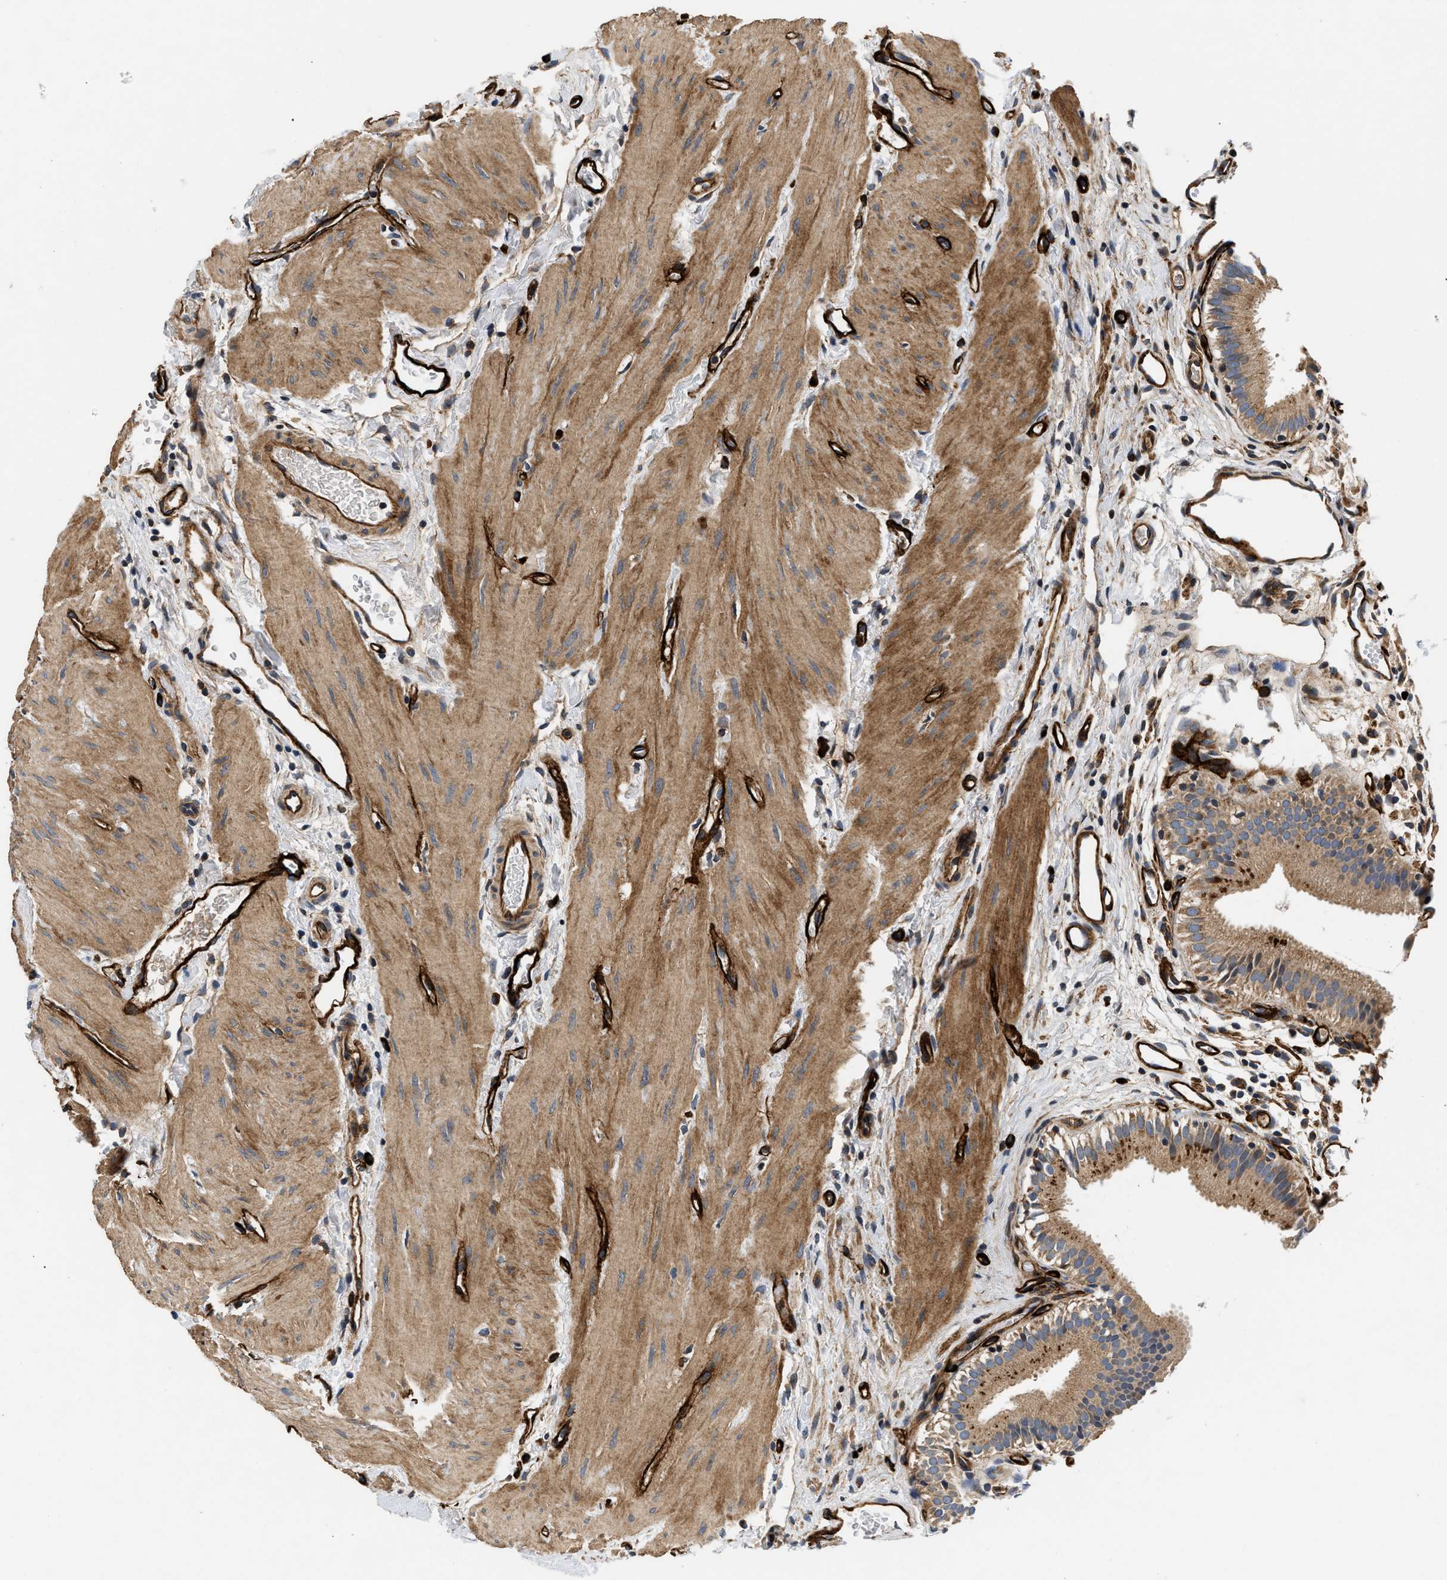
{"staining": {"intensity": "strong", "quantity": ">75%", "location": "cytoplasmic/membranous"}, "tissue": "gallbladder", "cell_type": "Glandular cells", "image_type": "normal", "snomed": [{"axis": "morphology", "description": "Normal tissue, NOS"}, {"axis": "topography", "description": "Gallbladder"}], "caption": "This micrograph shows immunohistochemistry staining of unremarkable human gallbladder, with high strong cytoplasmic/membranous positivity in approximately >75% of glandular cells.", "gene": "NME6", "patient": {"sex": "female", "age": 26}}